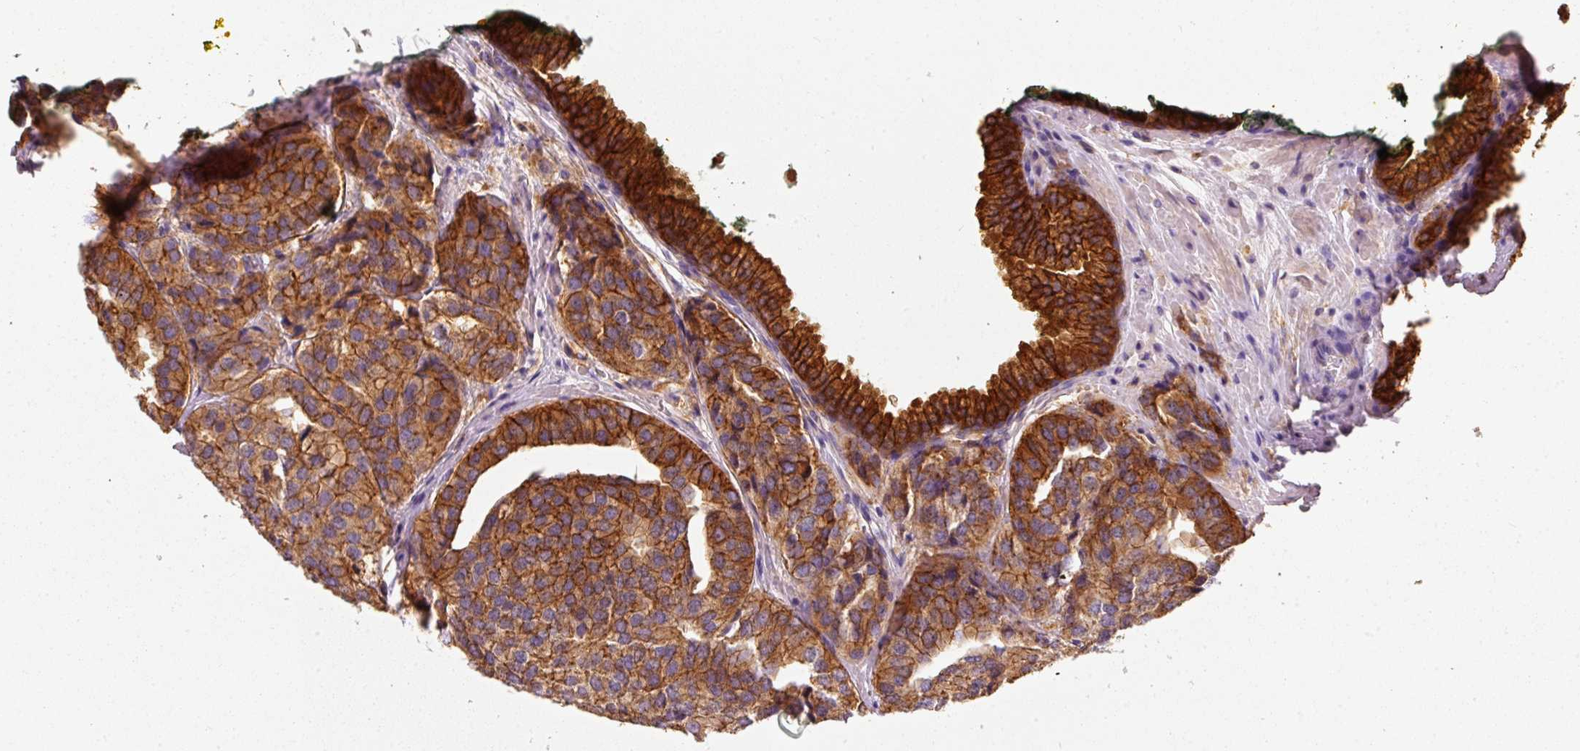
{"staining": {"intensity": "strong", "quantity": ">75%", "location": "cytoplasmic/membranous"}, "tissue": "prostate cancer", "cell_type": "Tumor cells", "image_type": "cancer", "snomed": [{"axis": "morphology", "description": "Adenocarcinoma, High grade"}, {"axis": "topography", "description": "Prostate"}], "caption": "High-grade adenocarcinoma (prostate) stained with a protein marker displays strong staining in tumor cells.", "gene": "IQGAP2", "patient": {"sex": "male", "age": 63}}